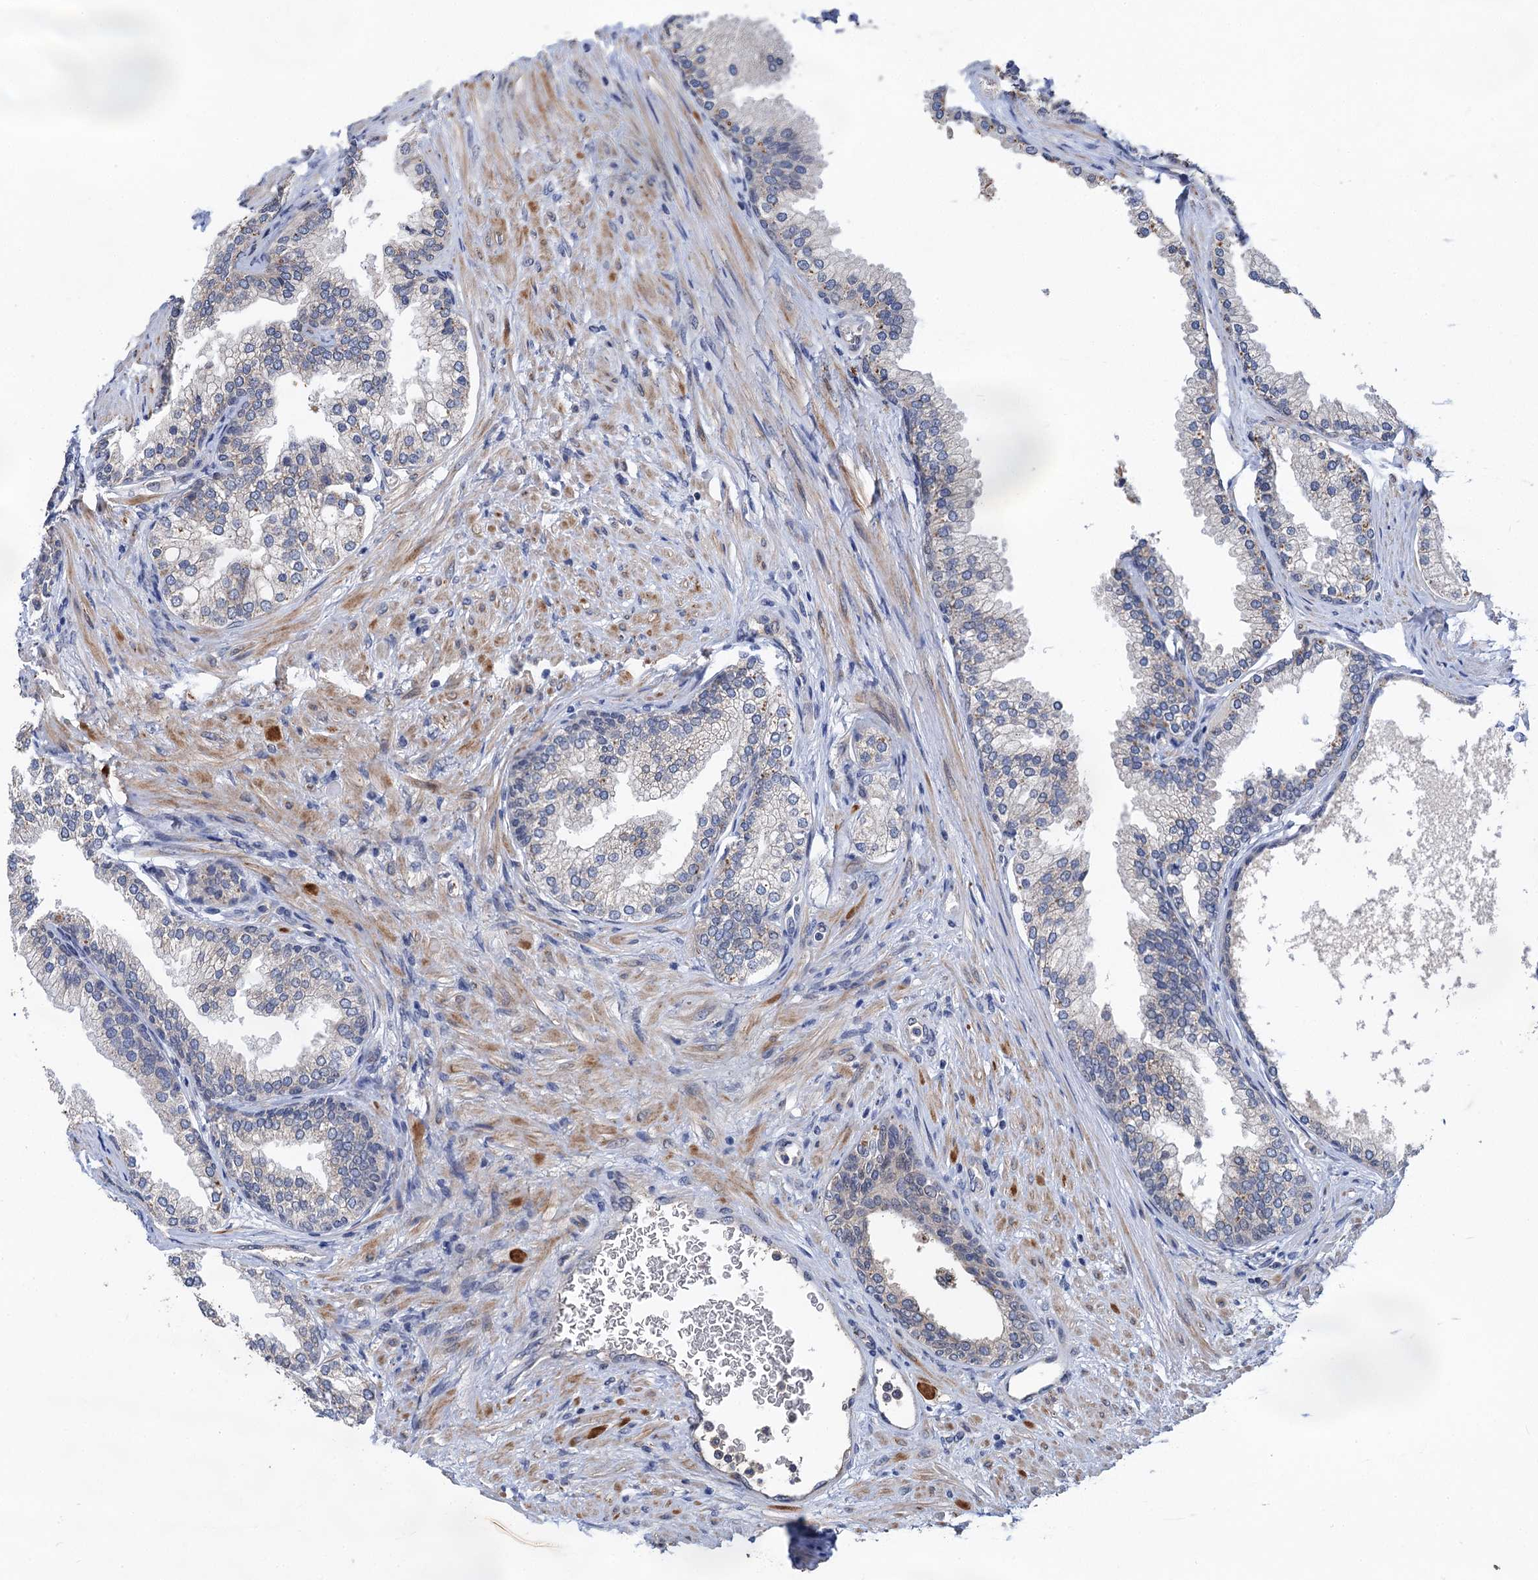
{"staining": {"intensity": "weak", "quantity": "25%-75%", "location": "cytoplasmic/membranous"}, "tissue": "prostate", "cell_type": "Glandular cells", "image_type": "normal", "snomed": [{"axis": "morphology", "description": "Normal tissue, NOS"}, {"axis": "topography", "description": "Prostate"}], "caption": "IHC (DAB (3,3'-diaminobenzidine)) staining of benign human prostate reveals weak cytoplasmic/membranous protein staining in approximately 25%-75% of glandular cells. (IHC, brightfield microscopy, high magnification).", "gene": "TMEM39B", "patient": {"sex": "male", "age": 76}}